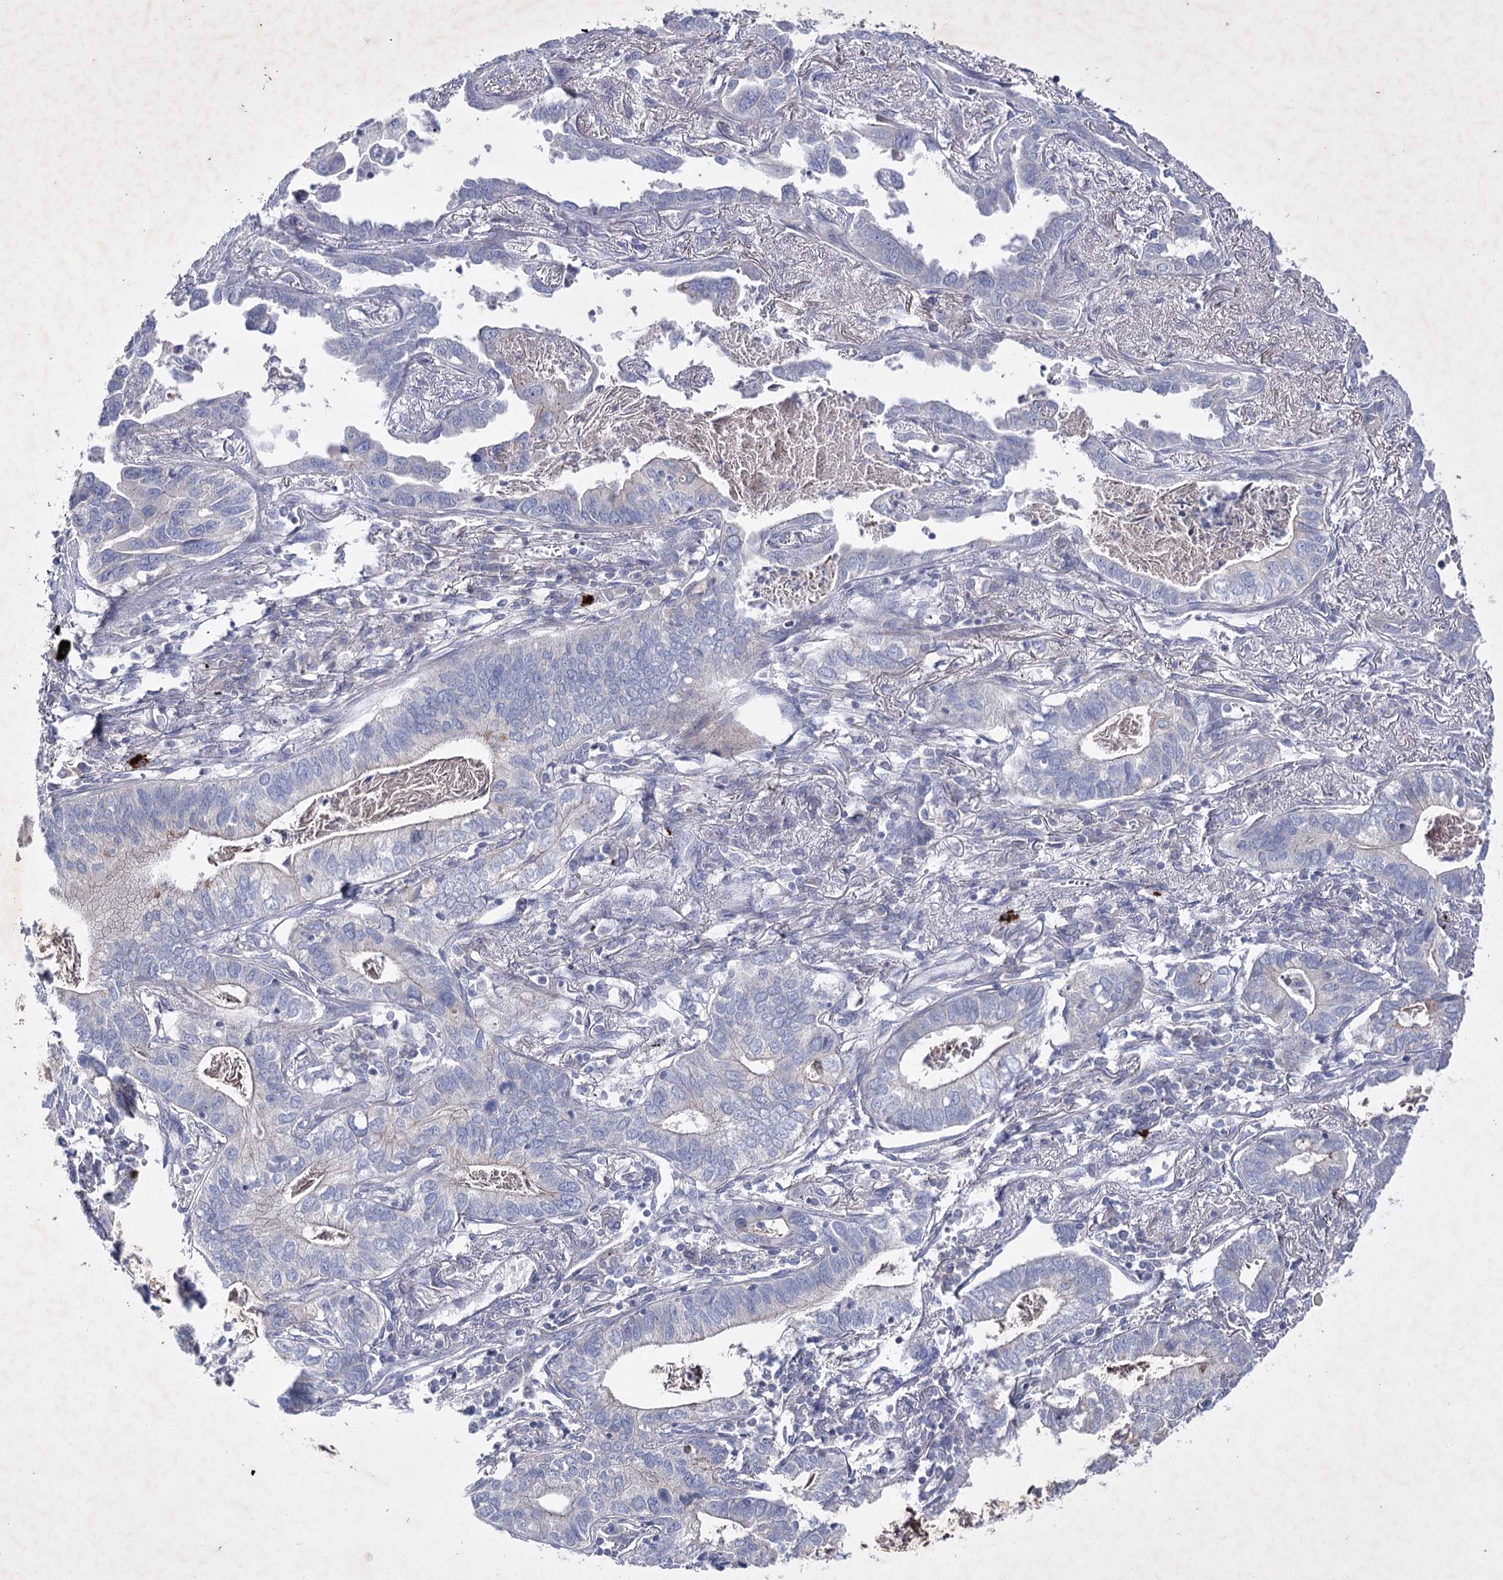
{"staining": {"intensity": "negative", "quantity": "none", "location": "none"}, "tissue": "lung cancer", "cell_type": "Tumor cells", "image_type": "cancer", "snomed": [{"axis": "morphology", "description": "Adenocarcinoma, NOS"}, {"axis": "topography", "description": "Lung"}], "caption": "IHC histopathology image of neoplastic tissue: human lung cancer stained with DAB (3,3'-diaminobenzidine) shows no significant protein expression in tumor cells.", "gene": "COX15", "patient": {"sex": "male", "age": 67}}